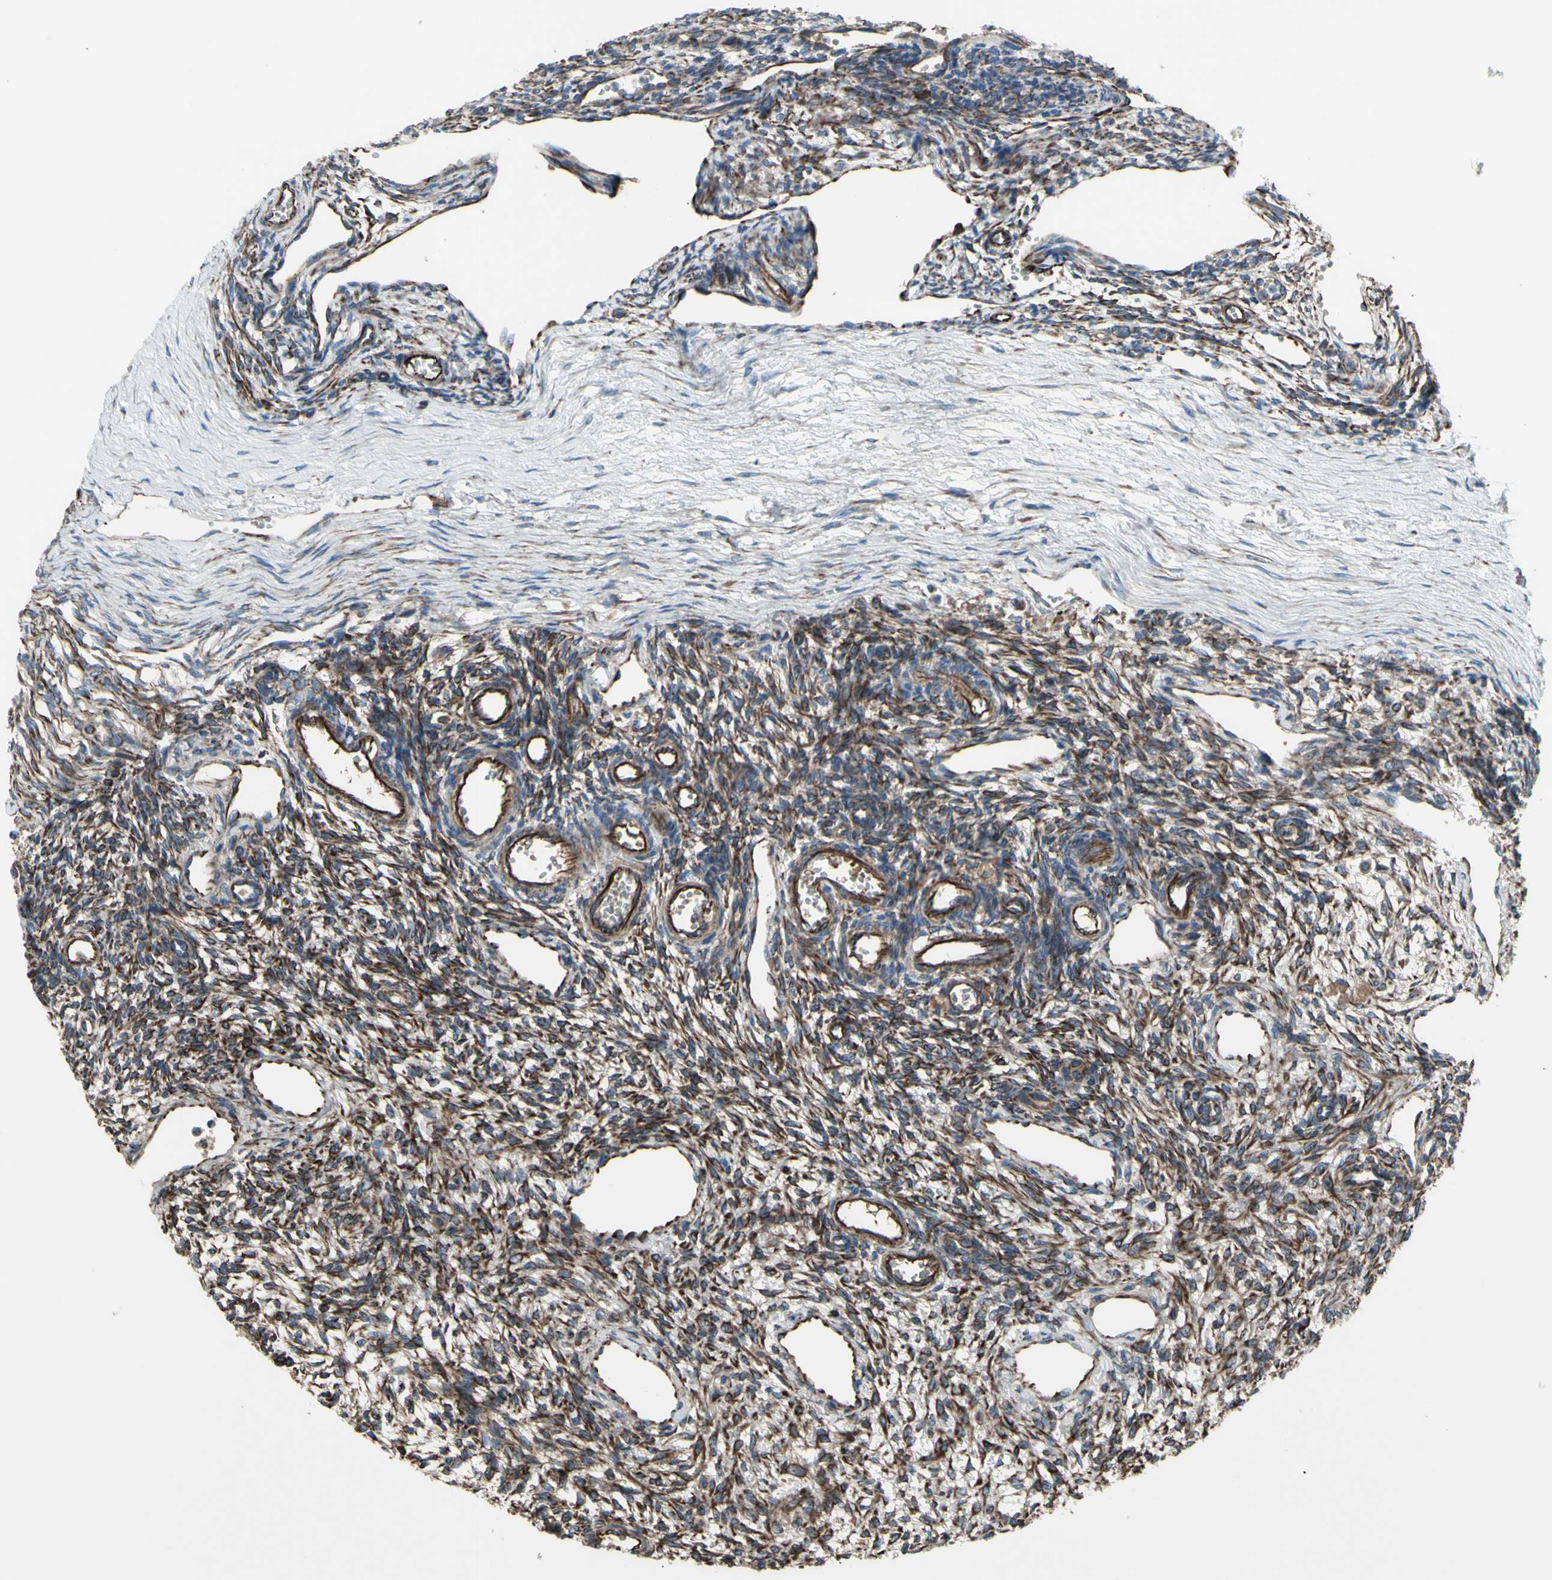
{"staining": {"intensity": "weak", "quantity": ">75%", "location": "cytoplasmic/membranous"}, "tissue": "ovary", "cell_type": "Follicle cells", "image_type": "normal", "snomed": [{"axis": "morphology", "description": "Normal tissue, NOS"}, {"axis": "topography", "description": "Ovary"}], "caption": "Human ovary stained with a brown dye exhibits weak cytoplasmic/membranous positive expression in approximately >75% of follicle cells.", "gene": "EMC7", "patient": {"sex": "female", "age": 33}}